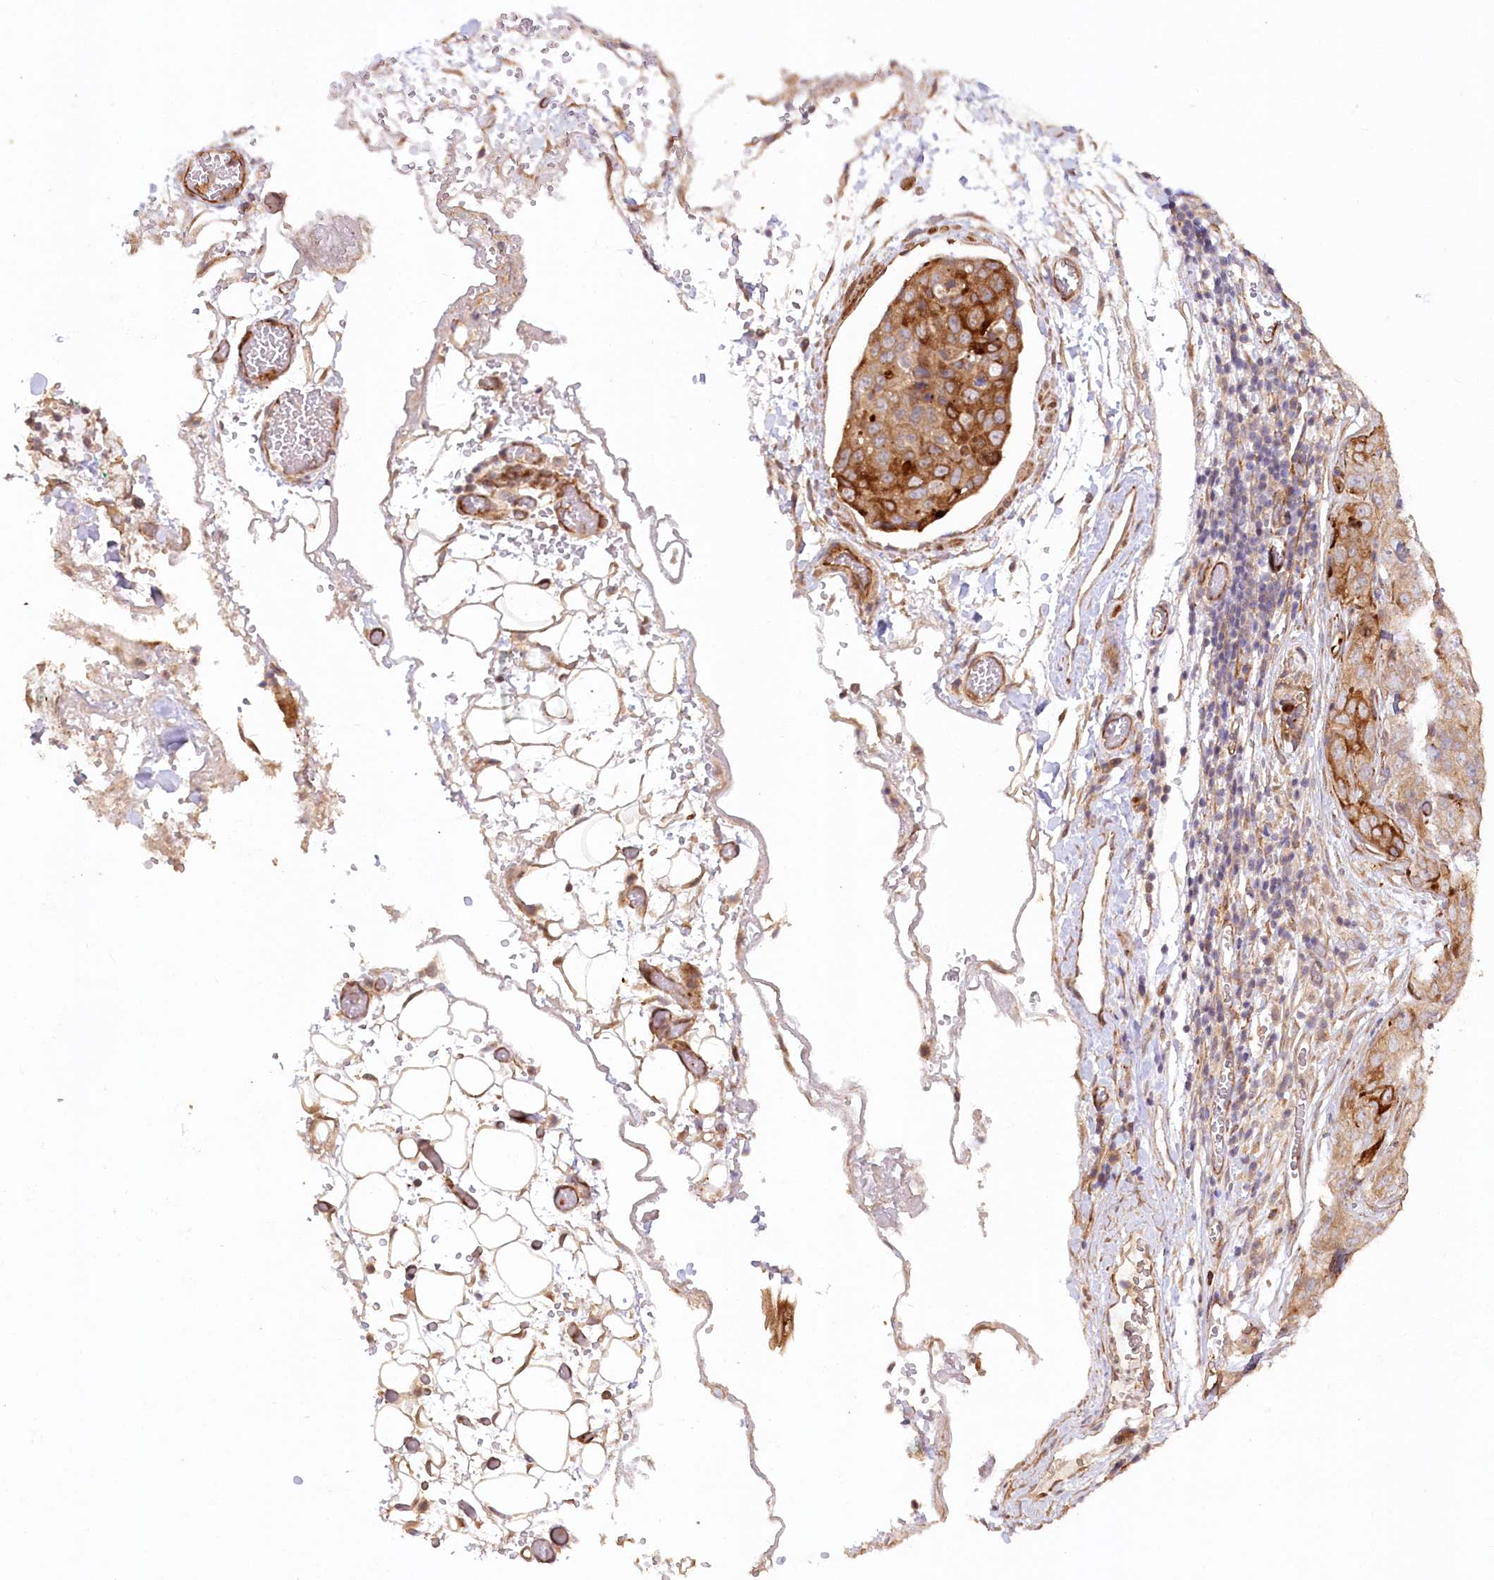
{"staining": {"intensity": "moderate", "quantity": "25%-75%", "location": "cytoplasmic/membranous"}, "tissue": "stomach cancer", "cell_type": "Tumor cells", "image_type": "cancer", "snomed": [{"axis": "morphology", "description": "Normal tissue, NOS"}, {"axis": "morphology", "description": "Adenocarcinoma, NOS"}, {"axis": "topography", "description": "Lymph node"}, {"axis": "topography", "description": "Stomach"}], "caption": "Immunohistochemical staining of stomach cancer exhibits medium levels of moderate cytoplasmic/membranous expression in about 25%-75% of tumor cells.", "gene": "IRAK1BP1", "patient": {"sex": "male", "age": 48}}